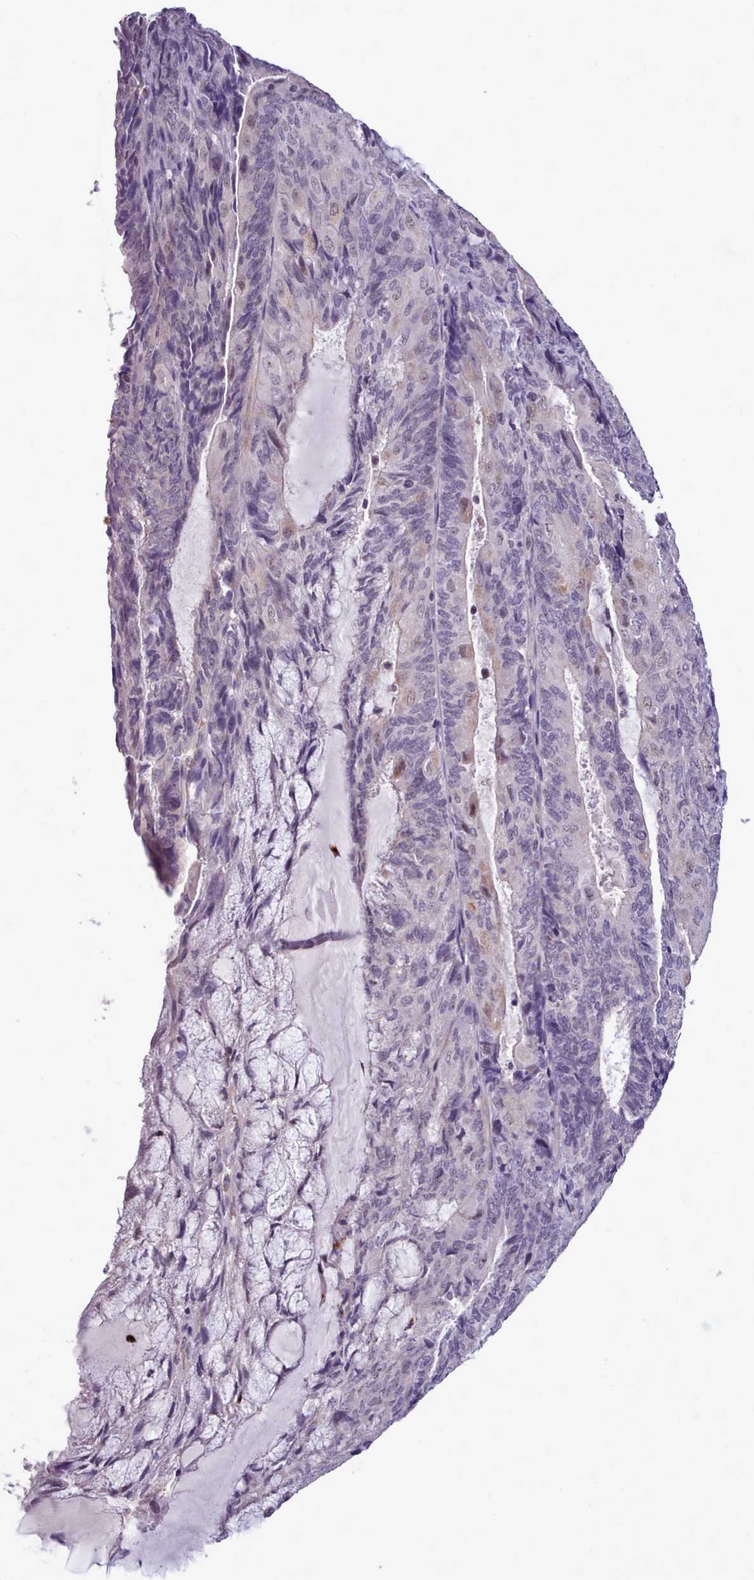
{"staining": {"intensity": "negative", "quantity": "none", "location": "none"}, "tissue": "endometrial cancer", "cell_type": "Tumor cells", "image_type": "cancer", "snomed": [{"axis": "morphology", "description": "Adenocarcinoma, NOS"}, {"axis": "topography", "description": "Endometrium"}], "caption": "Immunohistochemistry (IHC) photomicrograph of neoplastic tissue: endometrial cancer stained with DAB shows no significant protein staining in tumor cells.", "gene": "KCTD16", "patient": {"sex": "female", "age": 81}}